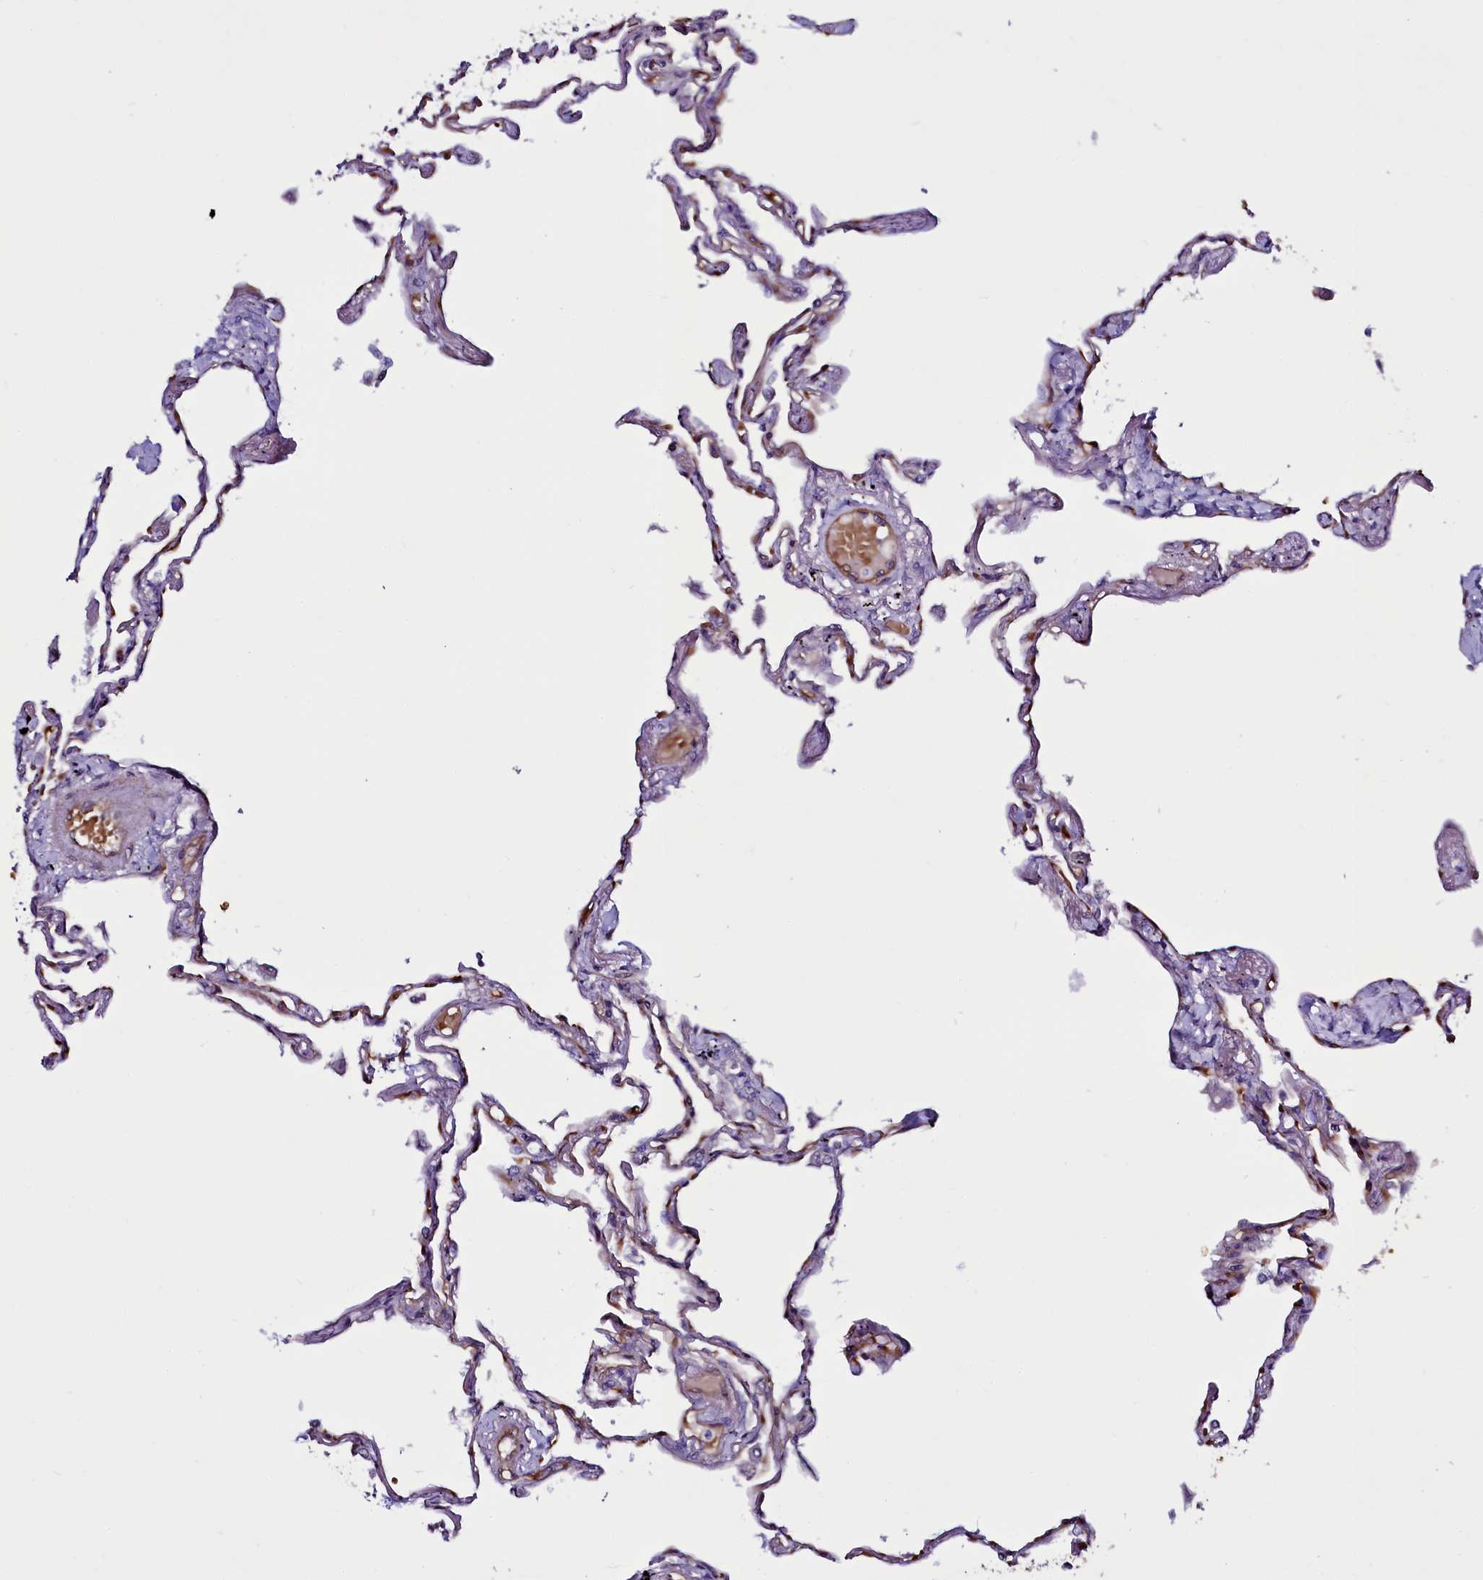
{"staining": {"intensity": "negative", "quantity": "none", "location": "none"}, "tissue": "lung", "cell_type": "Alveolar cells", "image_type": "normal", "snomed": [{"axis": "morphology", "description": "Normal tissue, NOS"}, {"axis": "topography", "description": "Lung"}], "caption": "IHC micrograph of benign human lung stained for a protein (brown), which displays no staining in alveolar cells.", "gene": "MEX3C", "patient": {"sex": "female", "age": 67}}